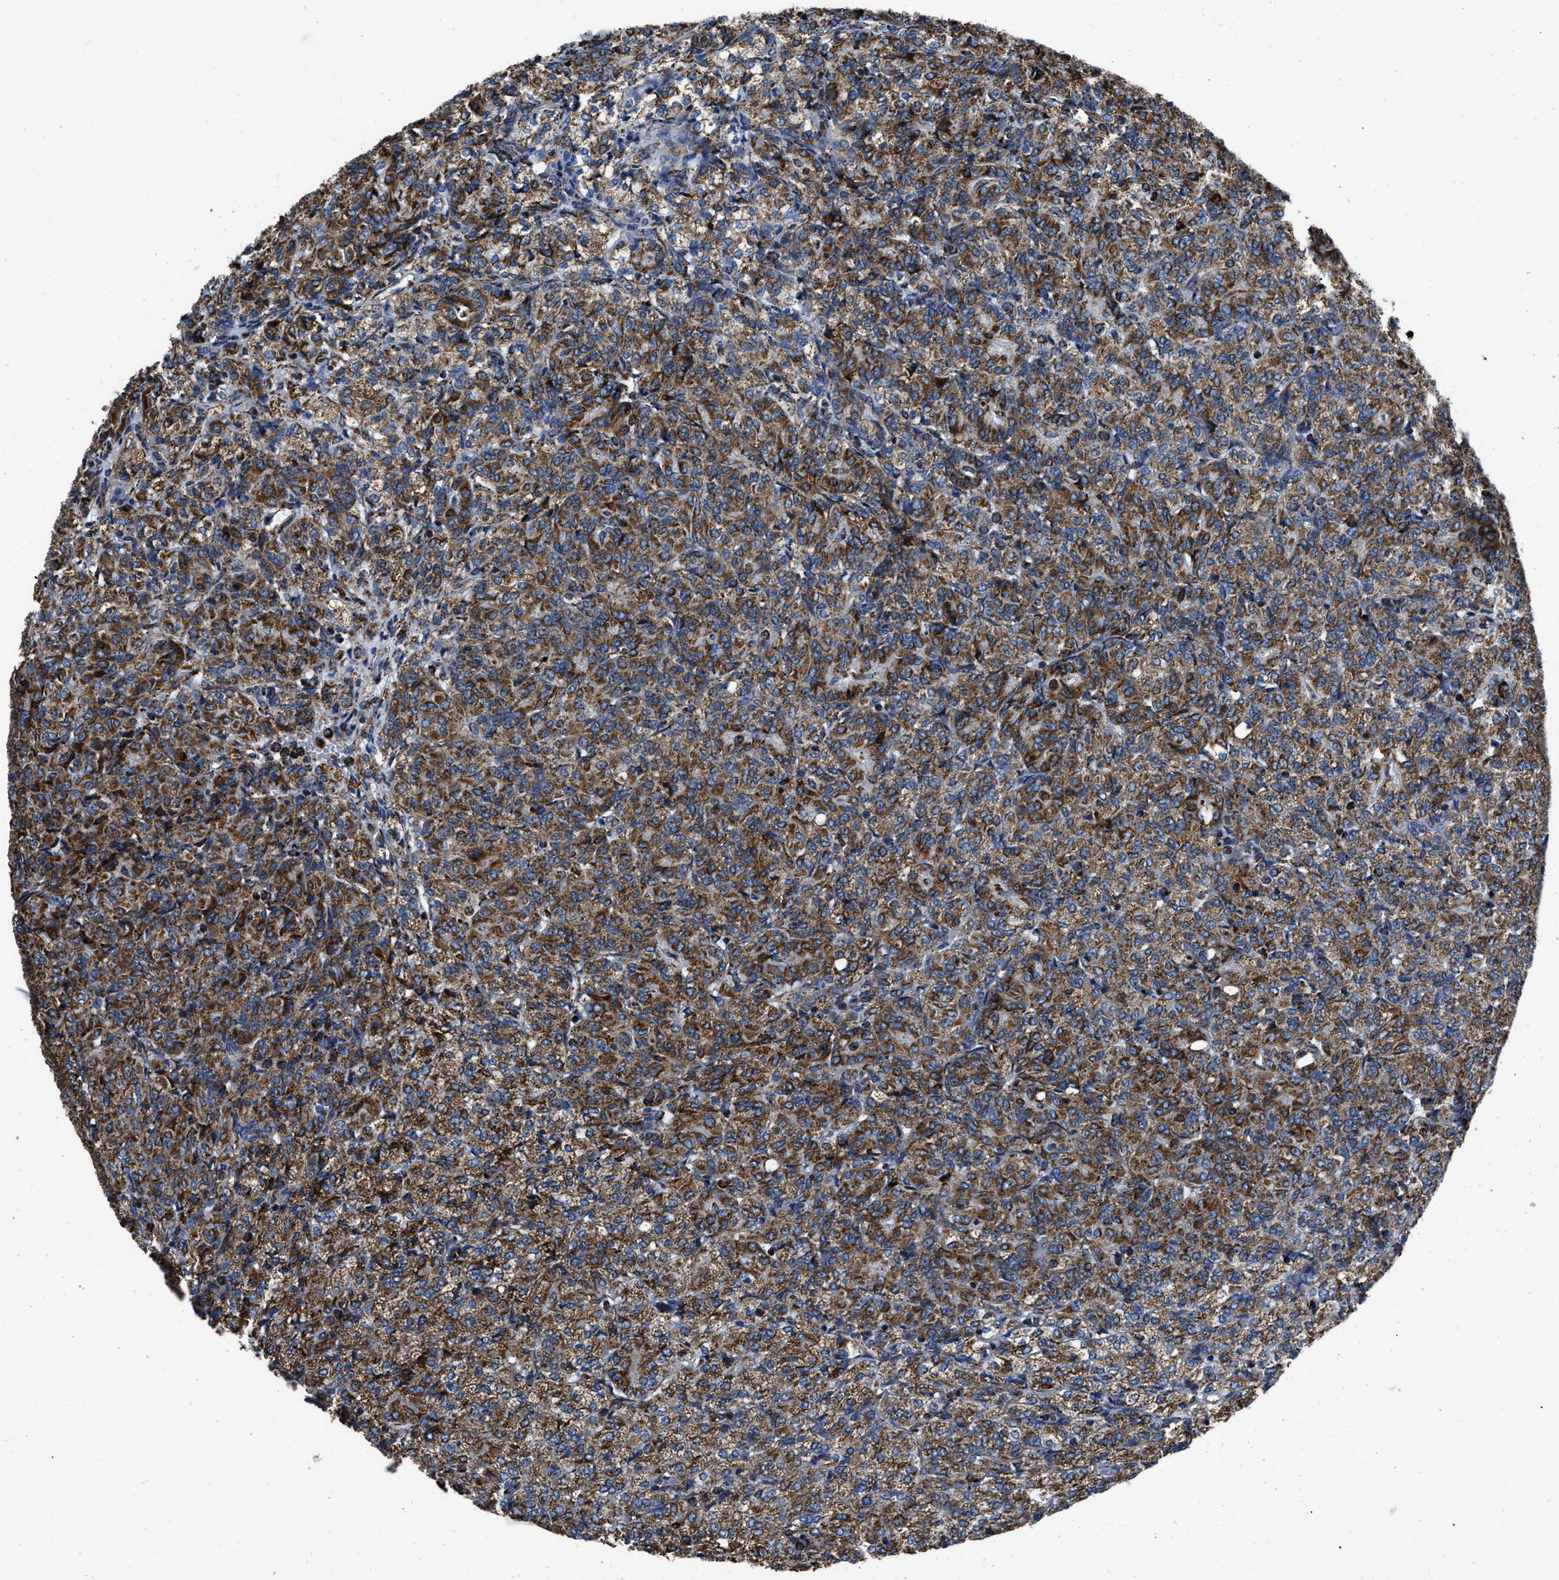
{"staining": {"intensity": "moderate", "quantity": ">75%", "location": "cytoplasmic/membranous"}, "tissue": "renal cancer", "cell_type": "Tumor cells", "image_type": "cancer", "snomed": [{"axis": "morphology", "description": "Adenocarcinoma, NOS"}, {"axis": "topography", "description": "Kidney"}], "caption": "Brown immunohistochemical staining in renal cancer shows moderate cytoplasmic/membranous expression in about >75% of tumor cells. The staining was performed using DAB, with brown indicating positive protein expression. Nuclei are stained blue with hematoxylin.", "gene": "NSD3", "patient": {"sex": "male", "age": 77}}